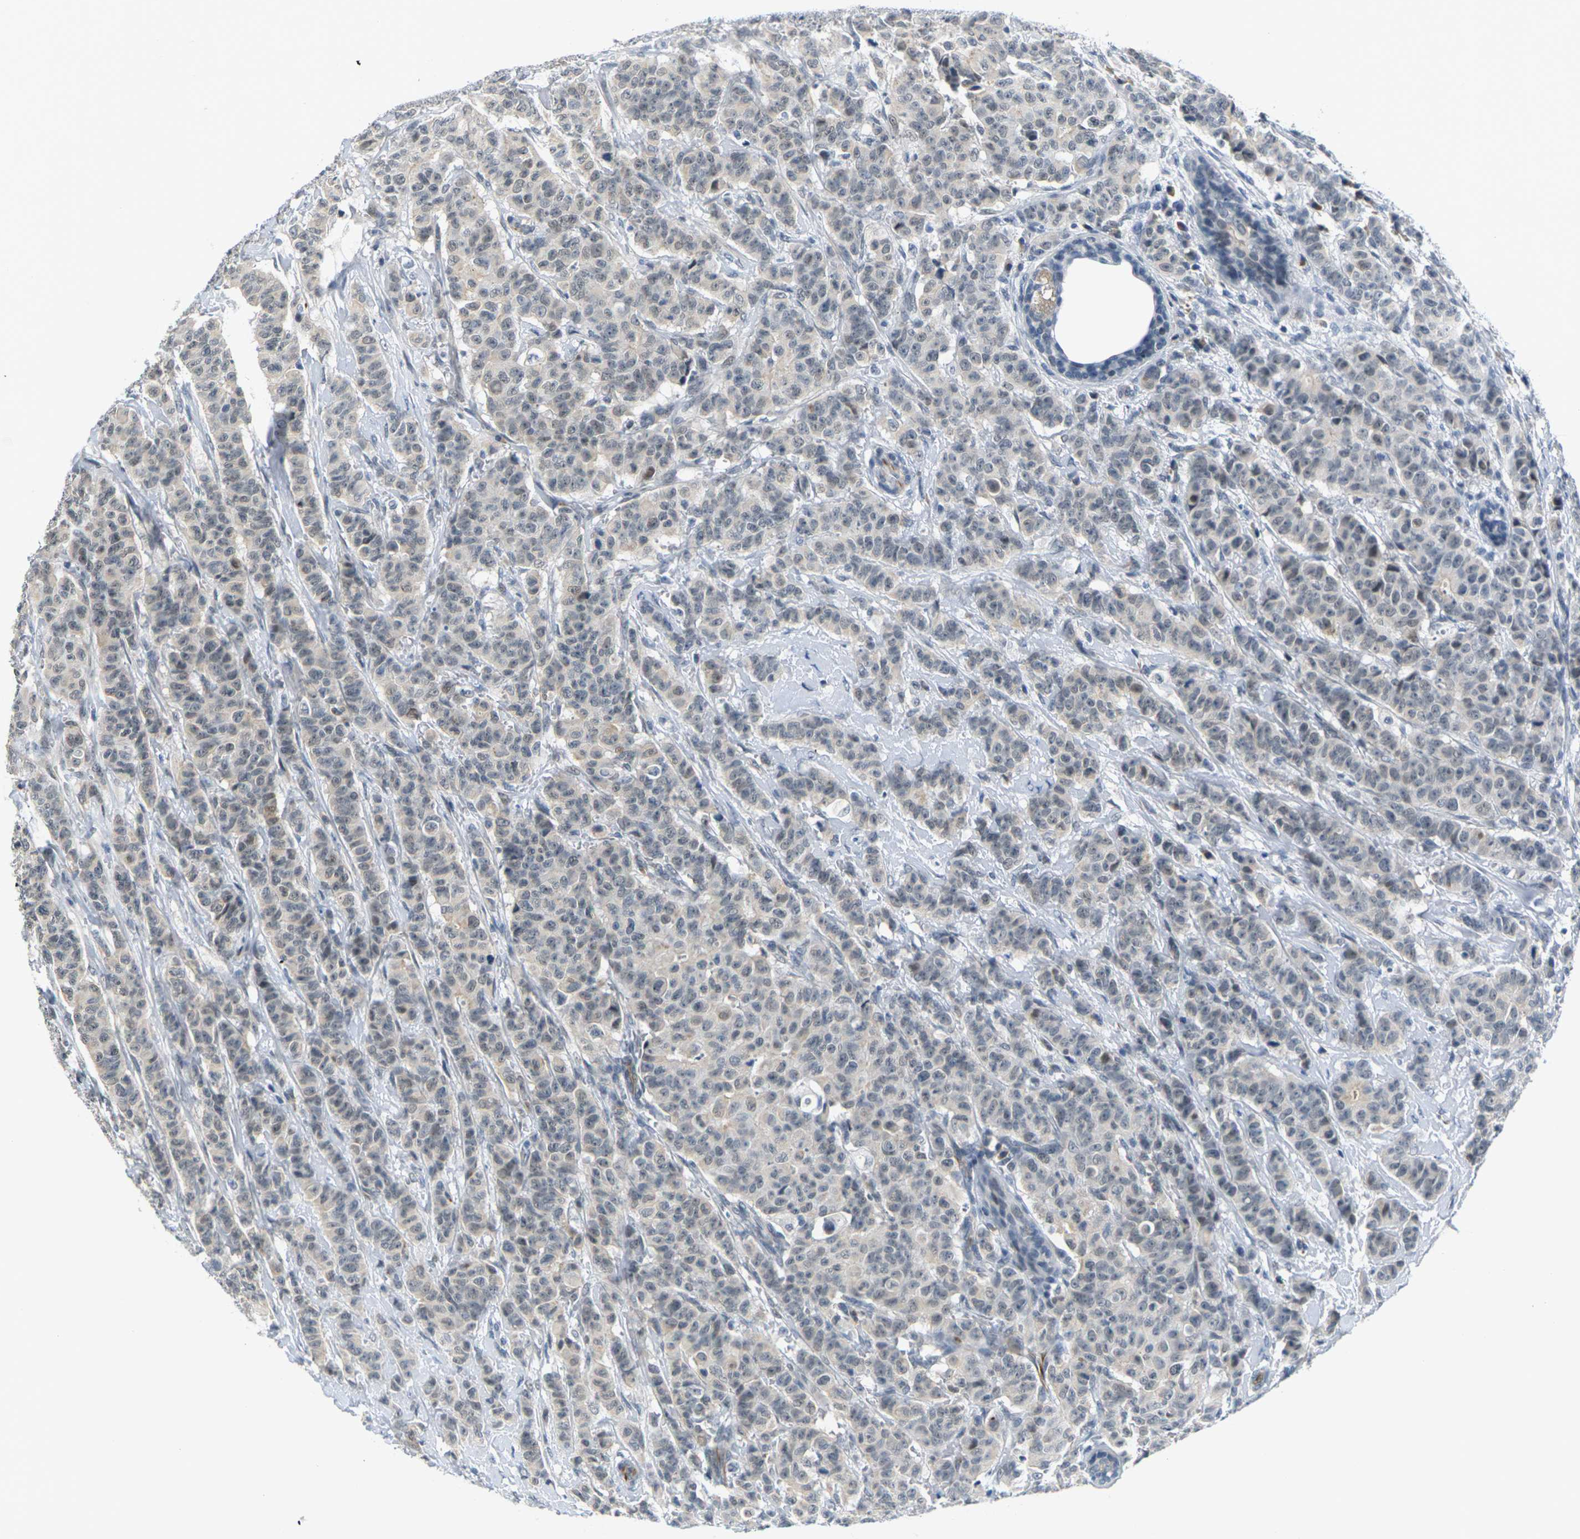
{"staining": {"intensity": "weak", "quantity": "<25%", "location": "cytoplasmic/membranous"}, "tissue": "breast cancer", "cell_type": "Tumor cells", "image_type": "cancer", "snomed": [{"axis": "morphology", "description": "Normal tissue, NOS"}, {"axis": "morphology", "description": "Duct carcinoma"}, {"axis": "topography", "description": "Breast"}], "caption": "Immunohistochemical staining of human invasive ductal carcinoma (breast) exhibits no significant expression in tumor cells.", "gene": "PKP2", "patient": {"sex": "female", "age": 40}}